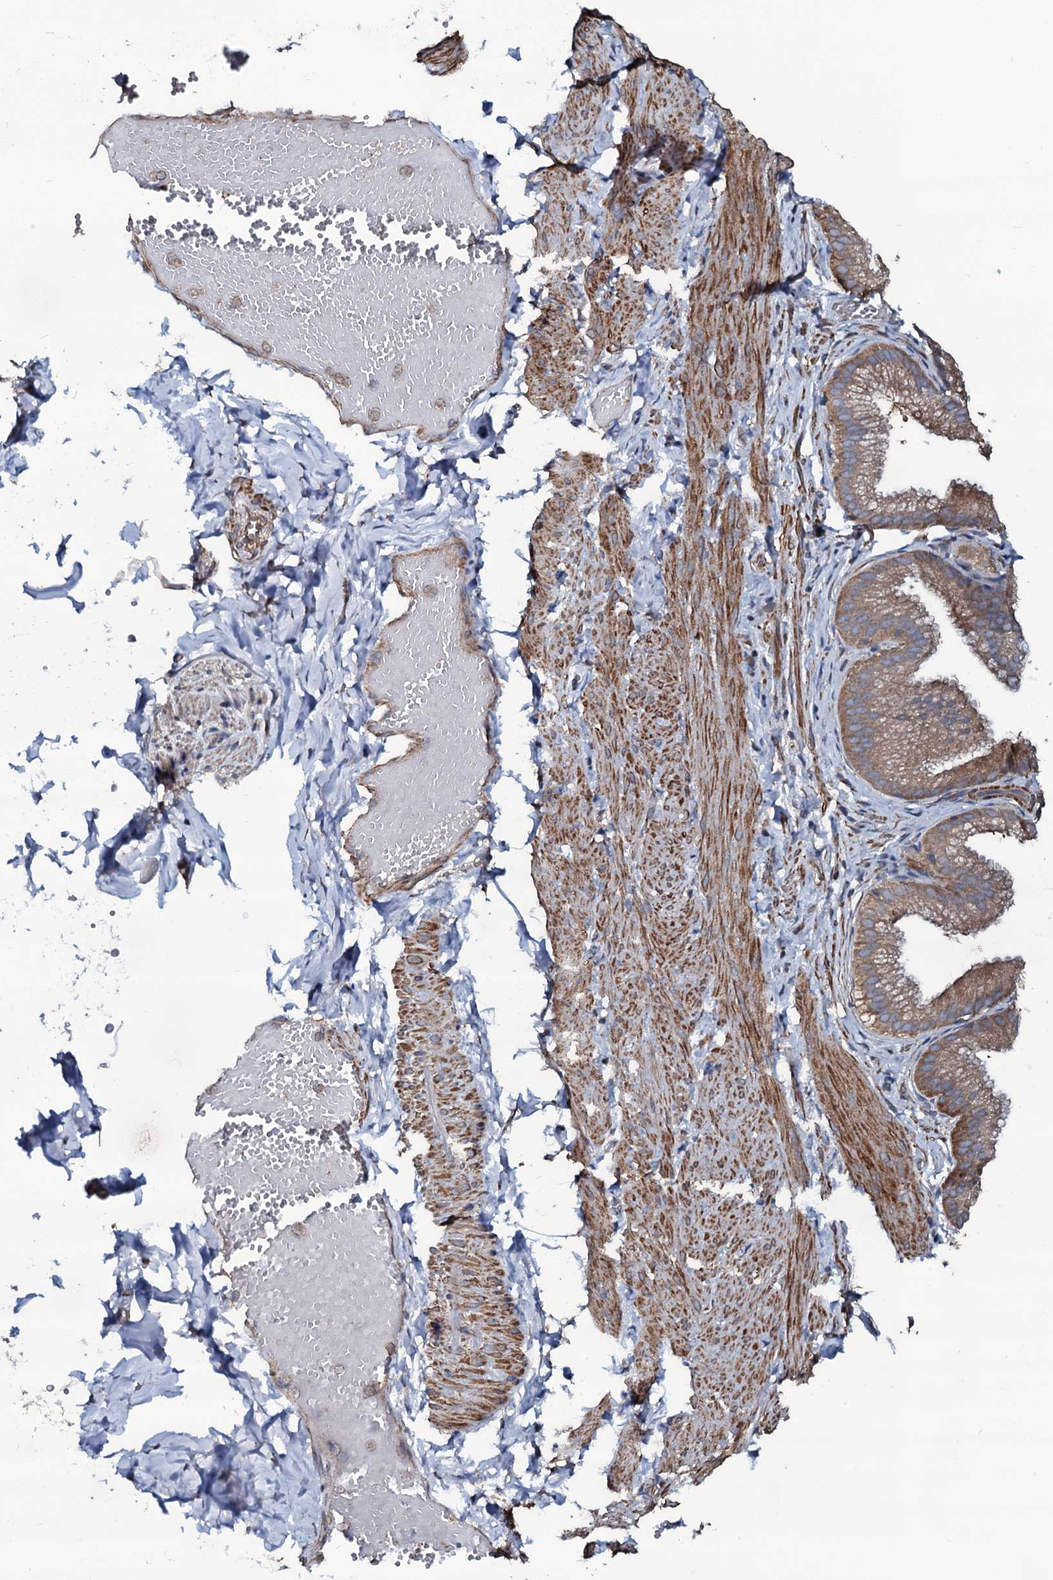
{"staining": {"intensity": "moderate", "quantity": ">75%", "location": "cytoplasmic/membranous"}, "tissue": "adipose tissue", "cell_type": "Adipocytes", "image_type": "normal", "snomed": [{"axis": "morphology", "description": "Normal tissue, NOS"}, {"axis": "topography", "description": "Gallbladder"}, {"axis": "topography", "description": "Peripheral nerve tissue"}], "caption": "Human adipose tissue stained with a brown dye shows moderate cytoplasmic/membranous positive positivity in approximately >75% of adipocytes.", "gene": "WIPF3", "patient": {"sex": "male", "age": 38}}